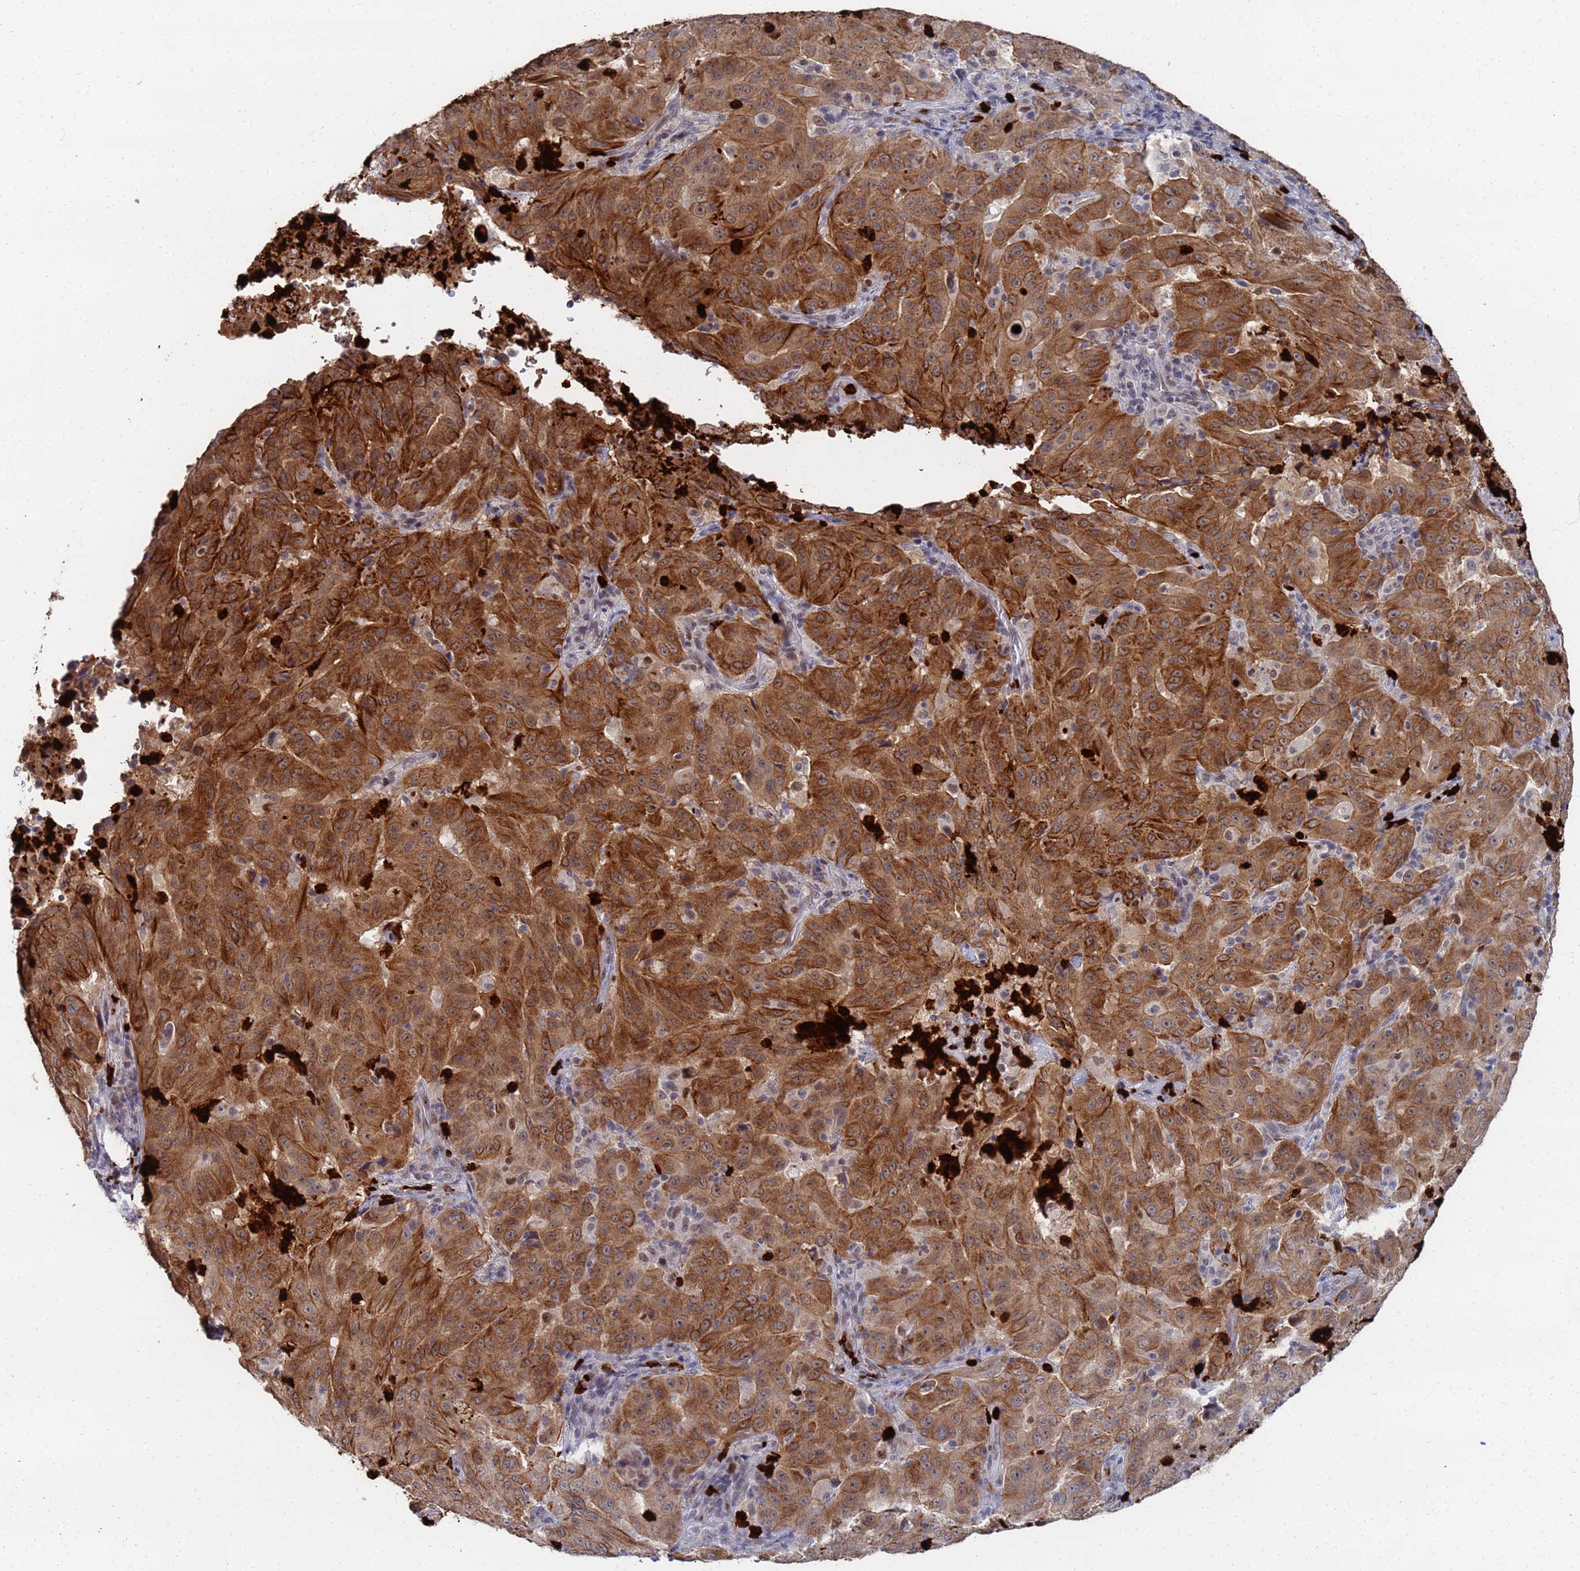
{"staining": {"intensity": "strong", "quantity": ">75%", "location": "cytoplasmic/membranous"}, "tissue": "pancreatic cancer", "cell_type": "Tumor cells", "image_type": "cancer", "snomed": [{"axis": "morphology", "description": "Adenocarcinoma, NOS"}, {"axis": "topography", "description": "Pancreas"}], "caption": "A brown stain highlights strong cytoplasmic/membranous positivity of a protein in pancreatic adenocarcinoma tumor cells. (DAB IHC with brightfield microscopy, high magnification).", "gene": "MTCL1", "patient": {"sex": "male", "age": 63}}